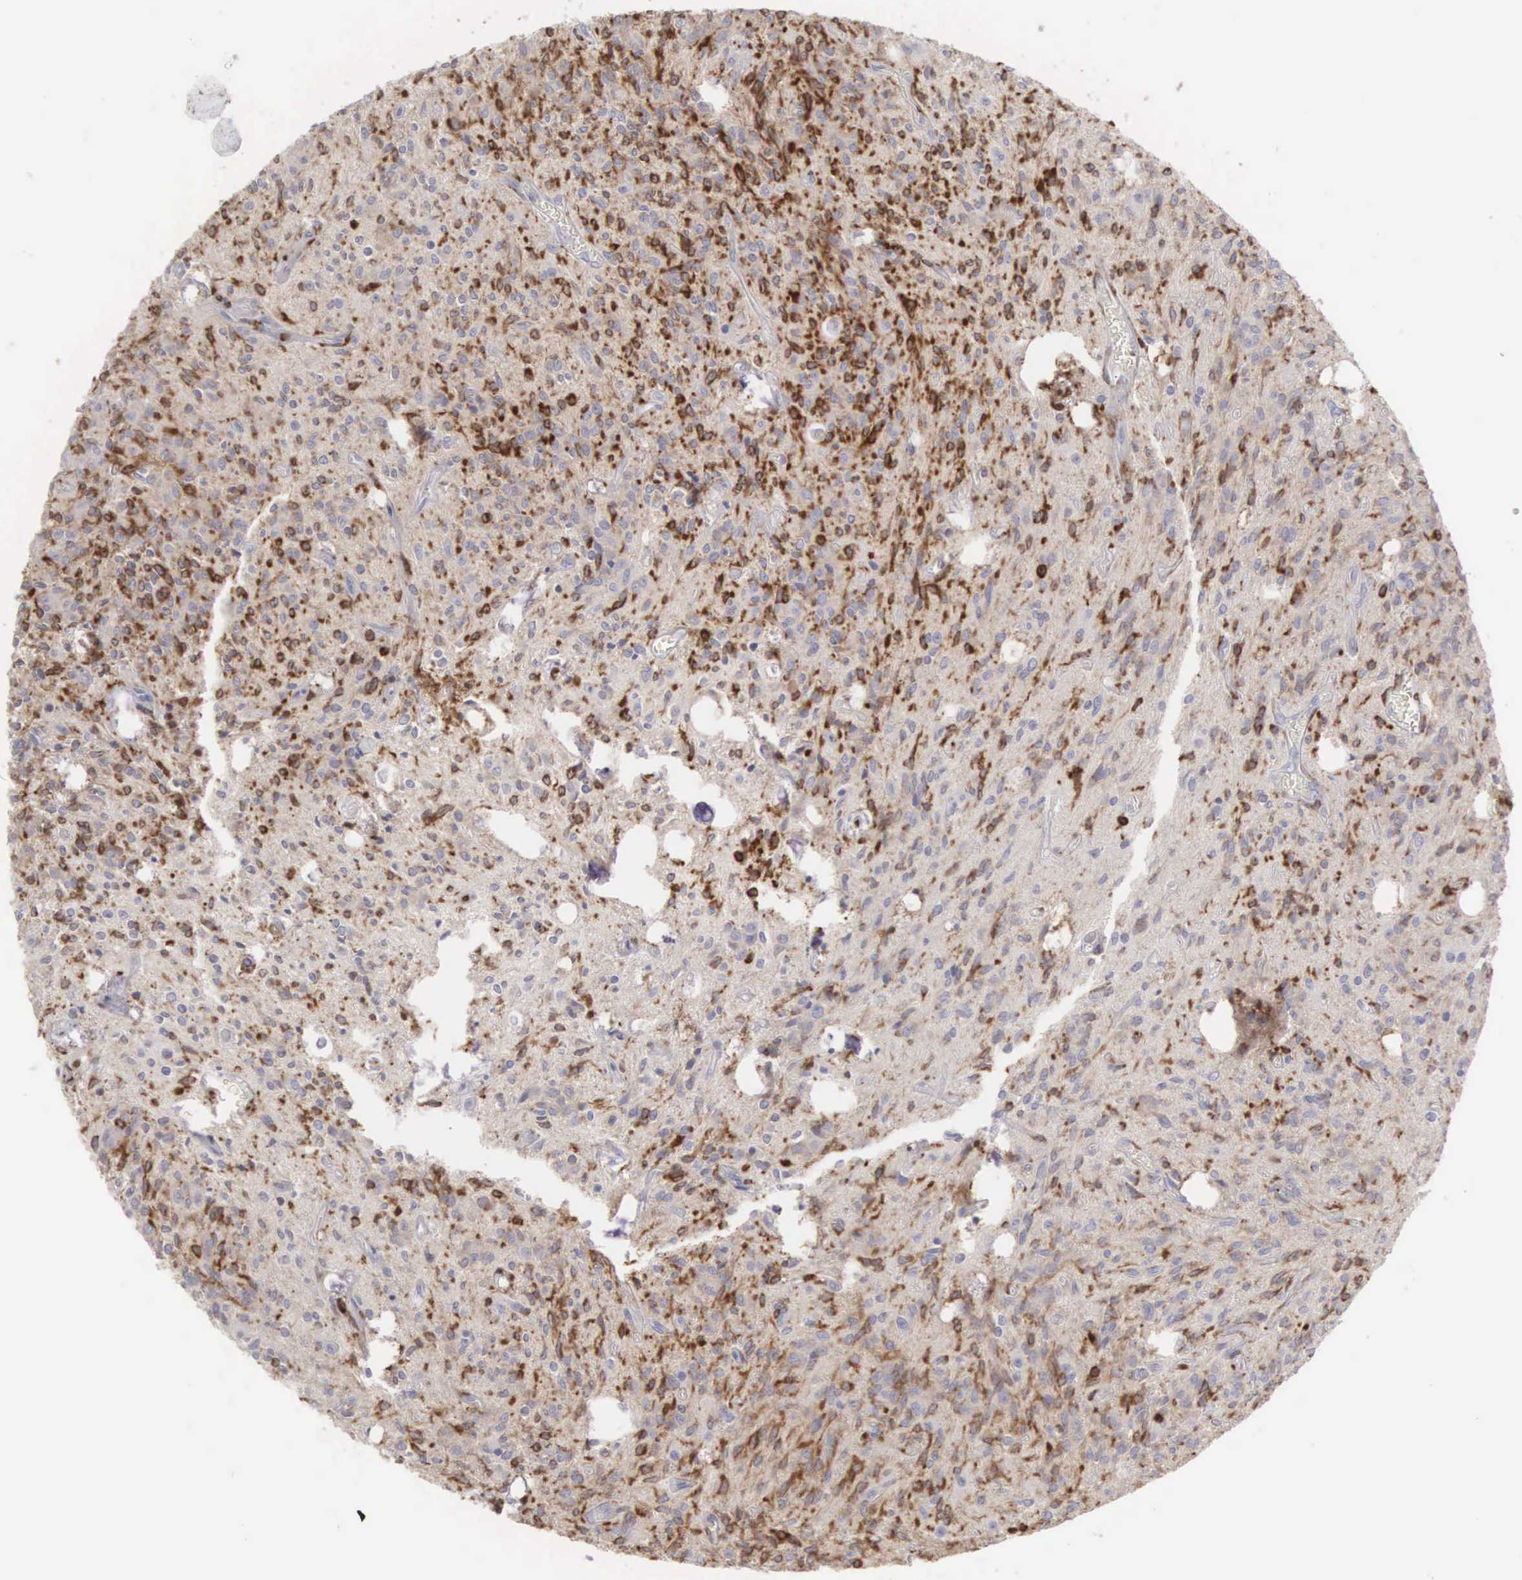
{"staining": {"intensity": "moderate", "quantity": "25%-75%", "location": "cytoplasmic/membranous,nuclear"}, "tissue": "glioma", "cell_type": "Tumor cells", "image_type": "cancer", "snomed": [{"axis": "morphology", "description": "Glioma, malignant, Low grade"}, {"axis": "topography", "description": "Brain"}], "caption": "Protein positivity by immunohistochemistry (IHC) reveals moderate cytoplasmic/membranous and nuclear expression in about 25%-75% of tumor cells in malignant glioma (low-grade).", "gene": "SH3BP1", "patient": {"sex": "female", "age": 15}}